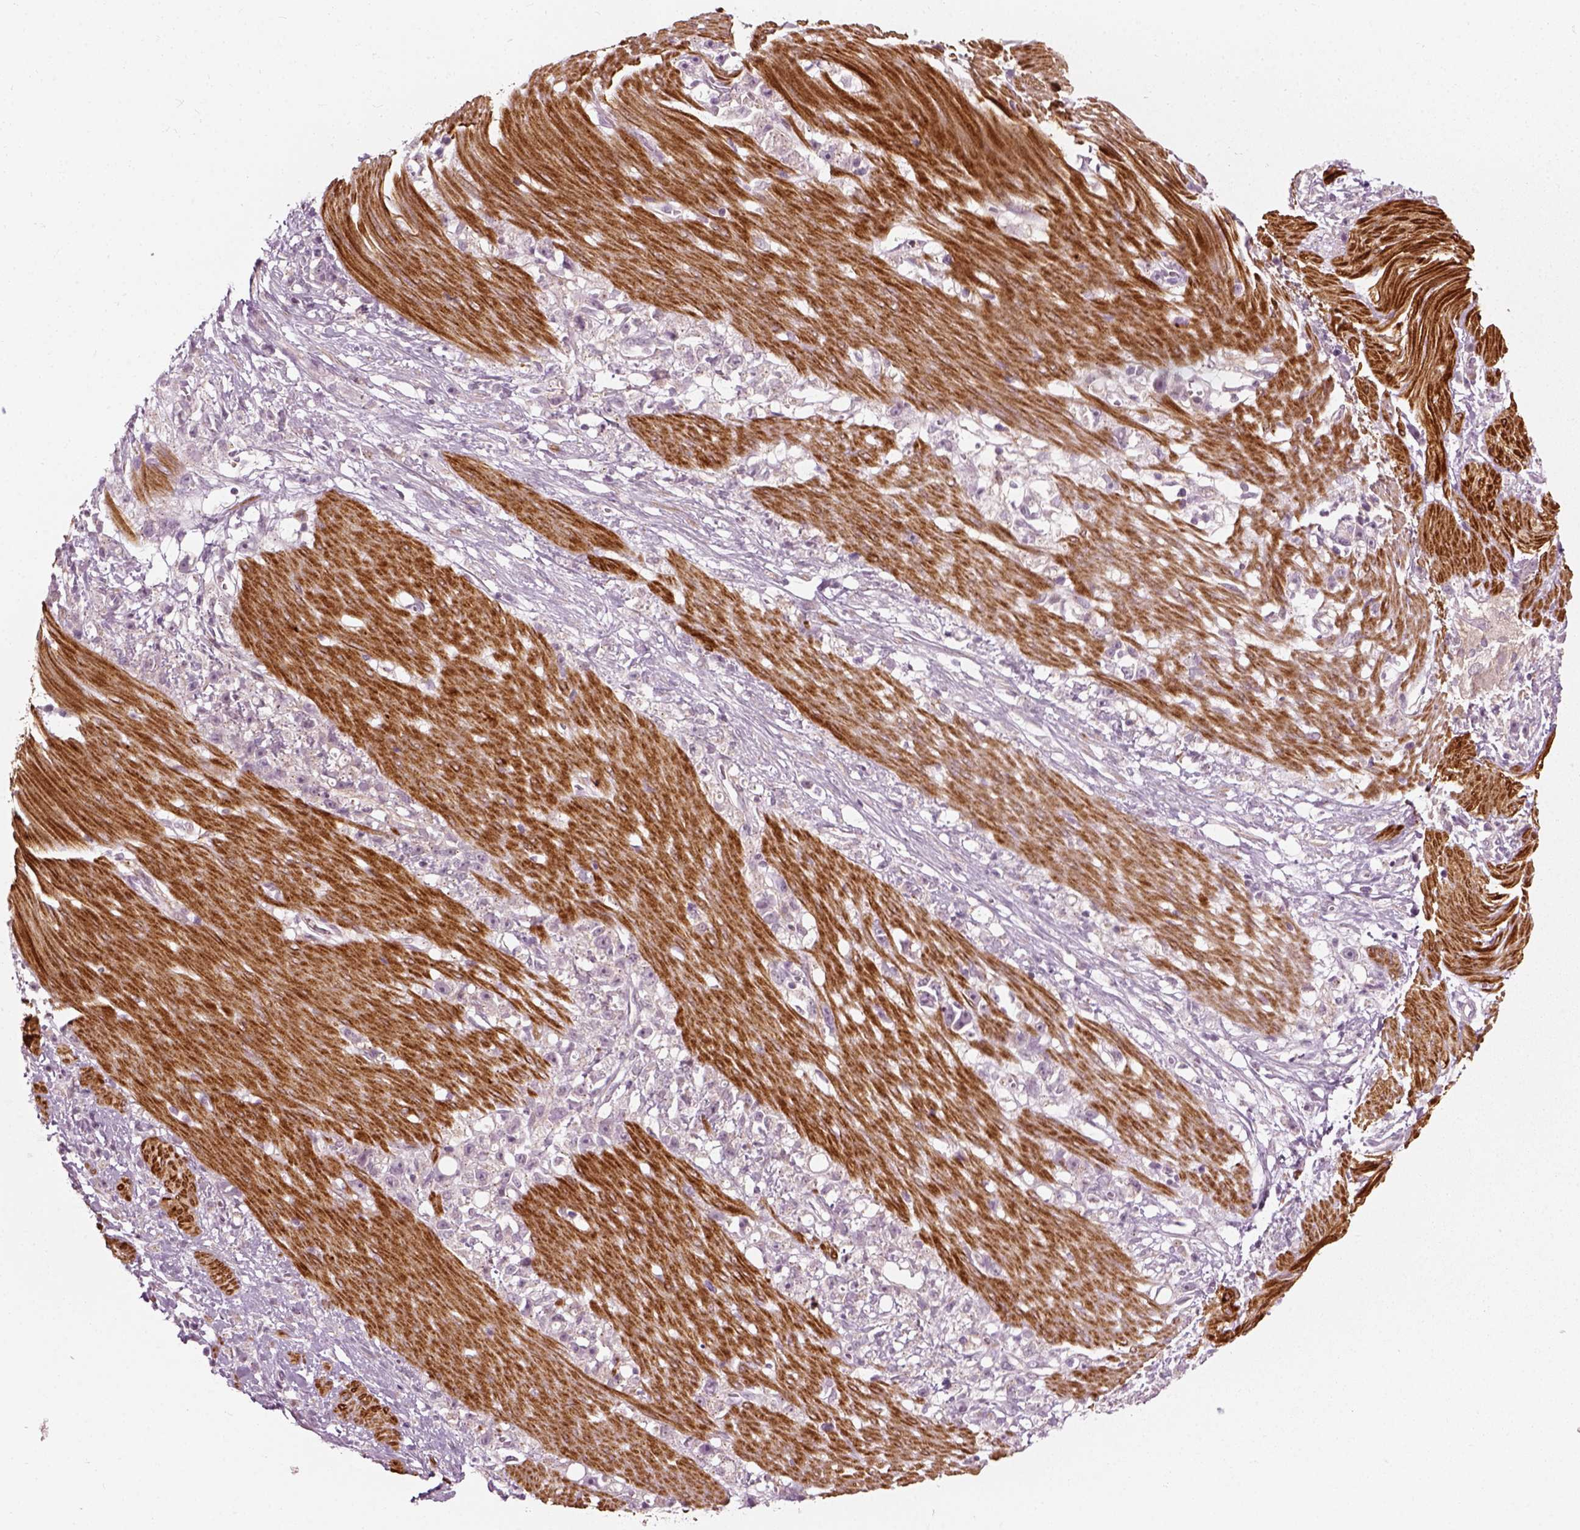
{"staining": {"intensity": "negative", "quantity": "none", "location": "none"}, "tissue": "stomach cancer", "cell_type": "Tumor cells", "image_type": "cancer", "snomed": [{"axis": "morphology", "description": "Adenocarcinoma, NOS"}, {"axis": "topography", "description": "Stomach"}], "caption": "Tumor cells are negative for protein expression in human stomach cancer (adenocarcinoma).", "gene": "MLIP", "patient": {"sex": "female", "age": 59}}